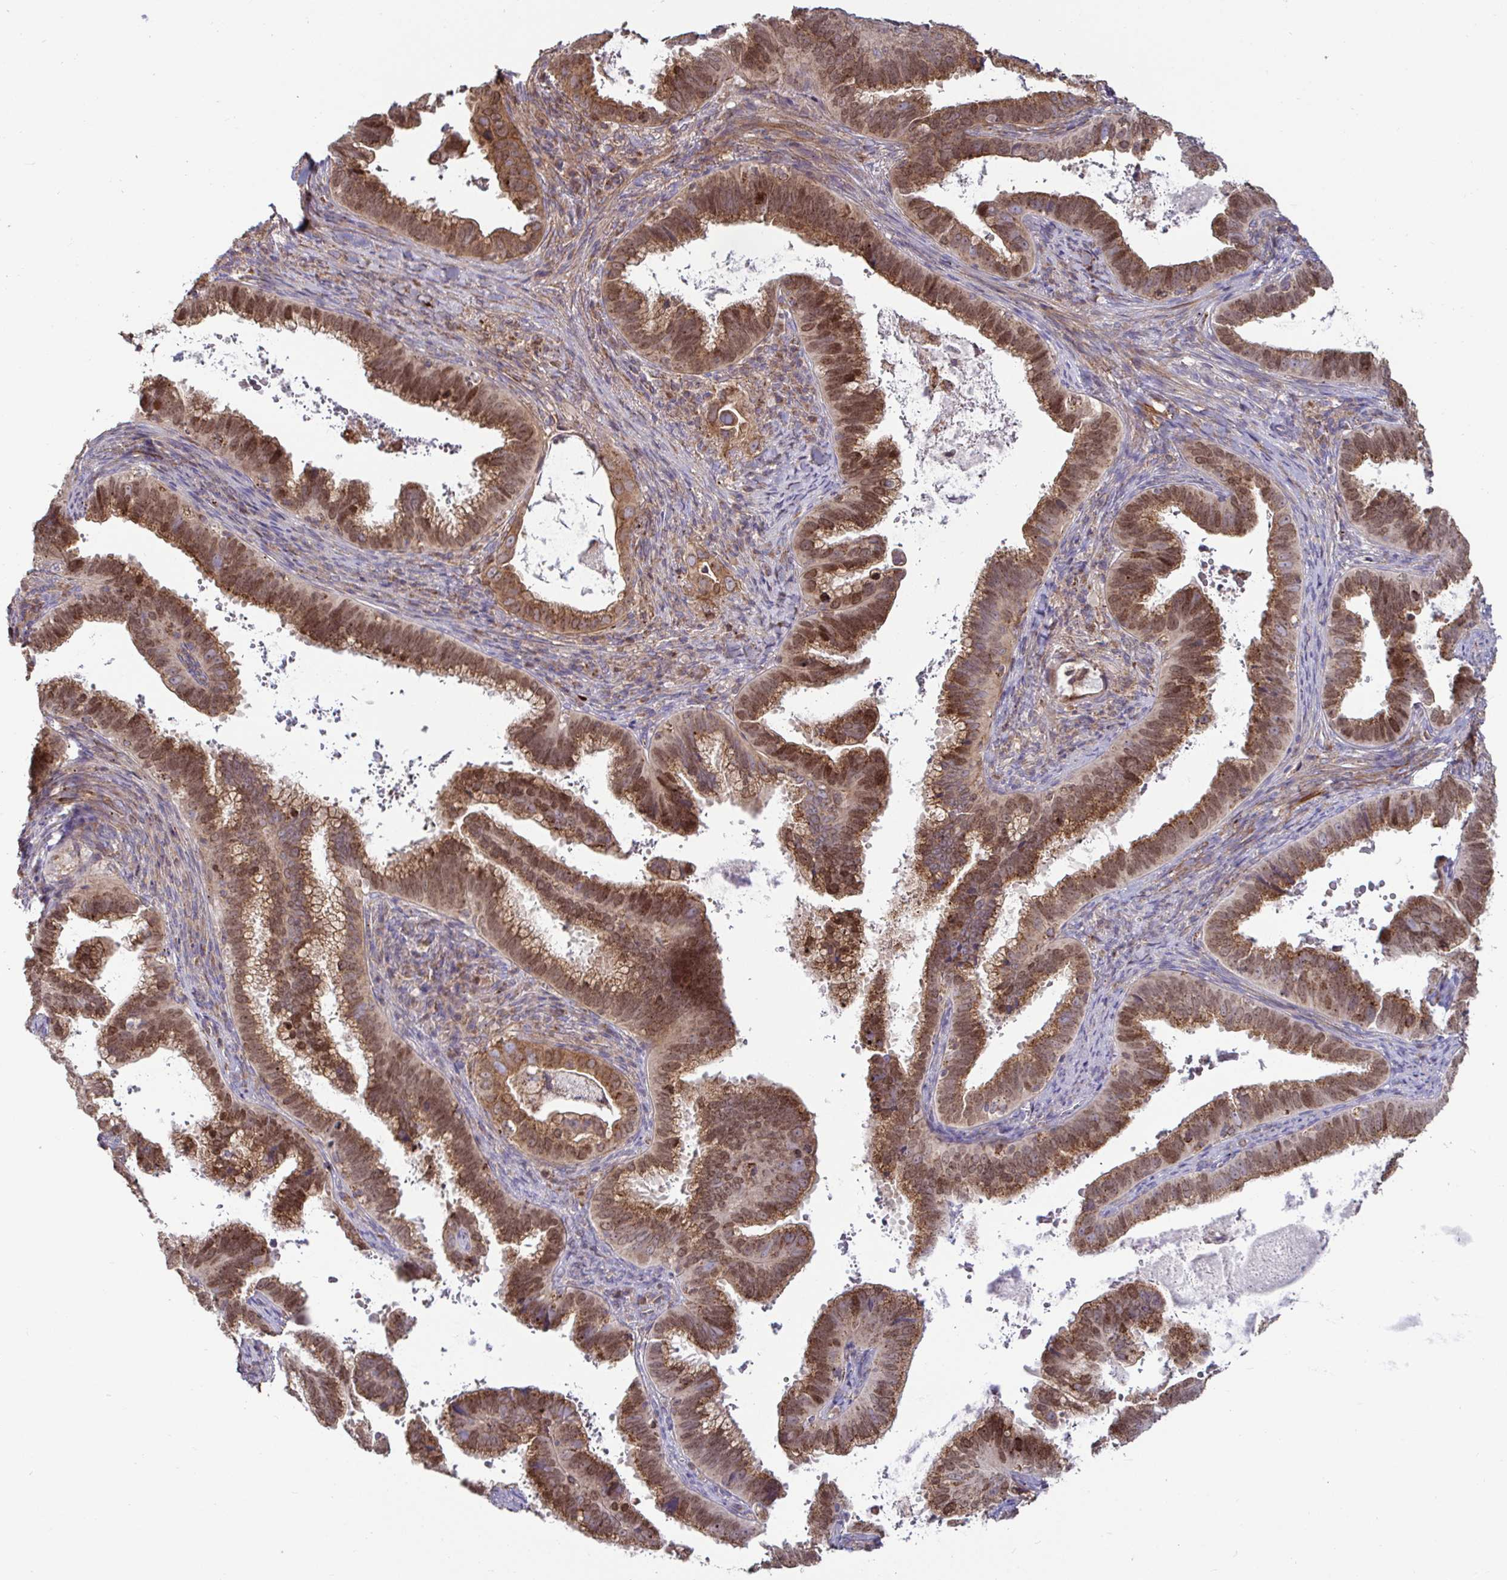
{"staining": {"intensity": "strong", "quantity": ">75%", "location": "cytoplasmic/membranous,nuclear"}, "tissue": "cervical cancer", "cell_type": "Tumor cells", "image_type": "cancer", "snomed": [{"axis": "morphology", "description": "Adenocarcinoma, NOS"}, {"axis": "topography", "description": "Cervix"}], "caption": "A histopathology image showing strong cytoplasmic/membranous and nuclear positivity in about >75% of tumor cells in cervical cancer, as visualized by brown immunohistochemical staining.", "gene": "SPRY1", "patient": {"sex": "female", "age": 61}}